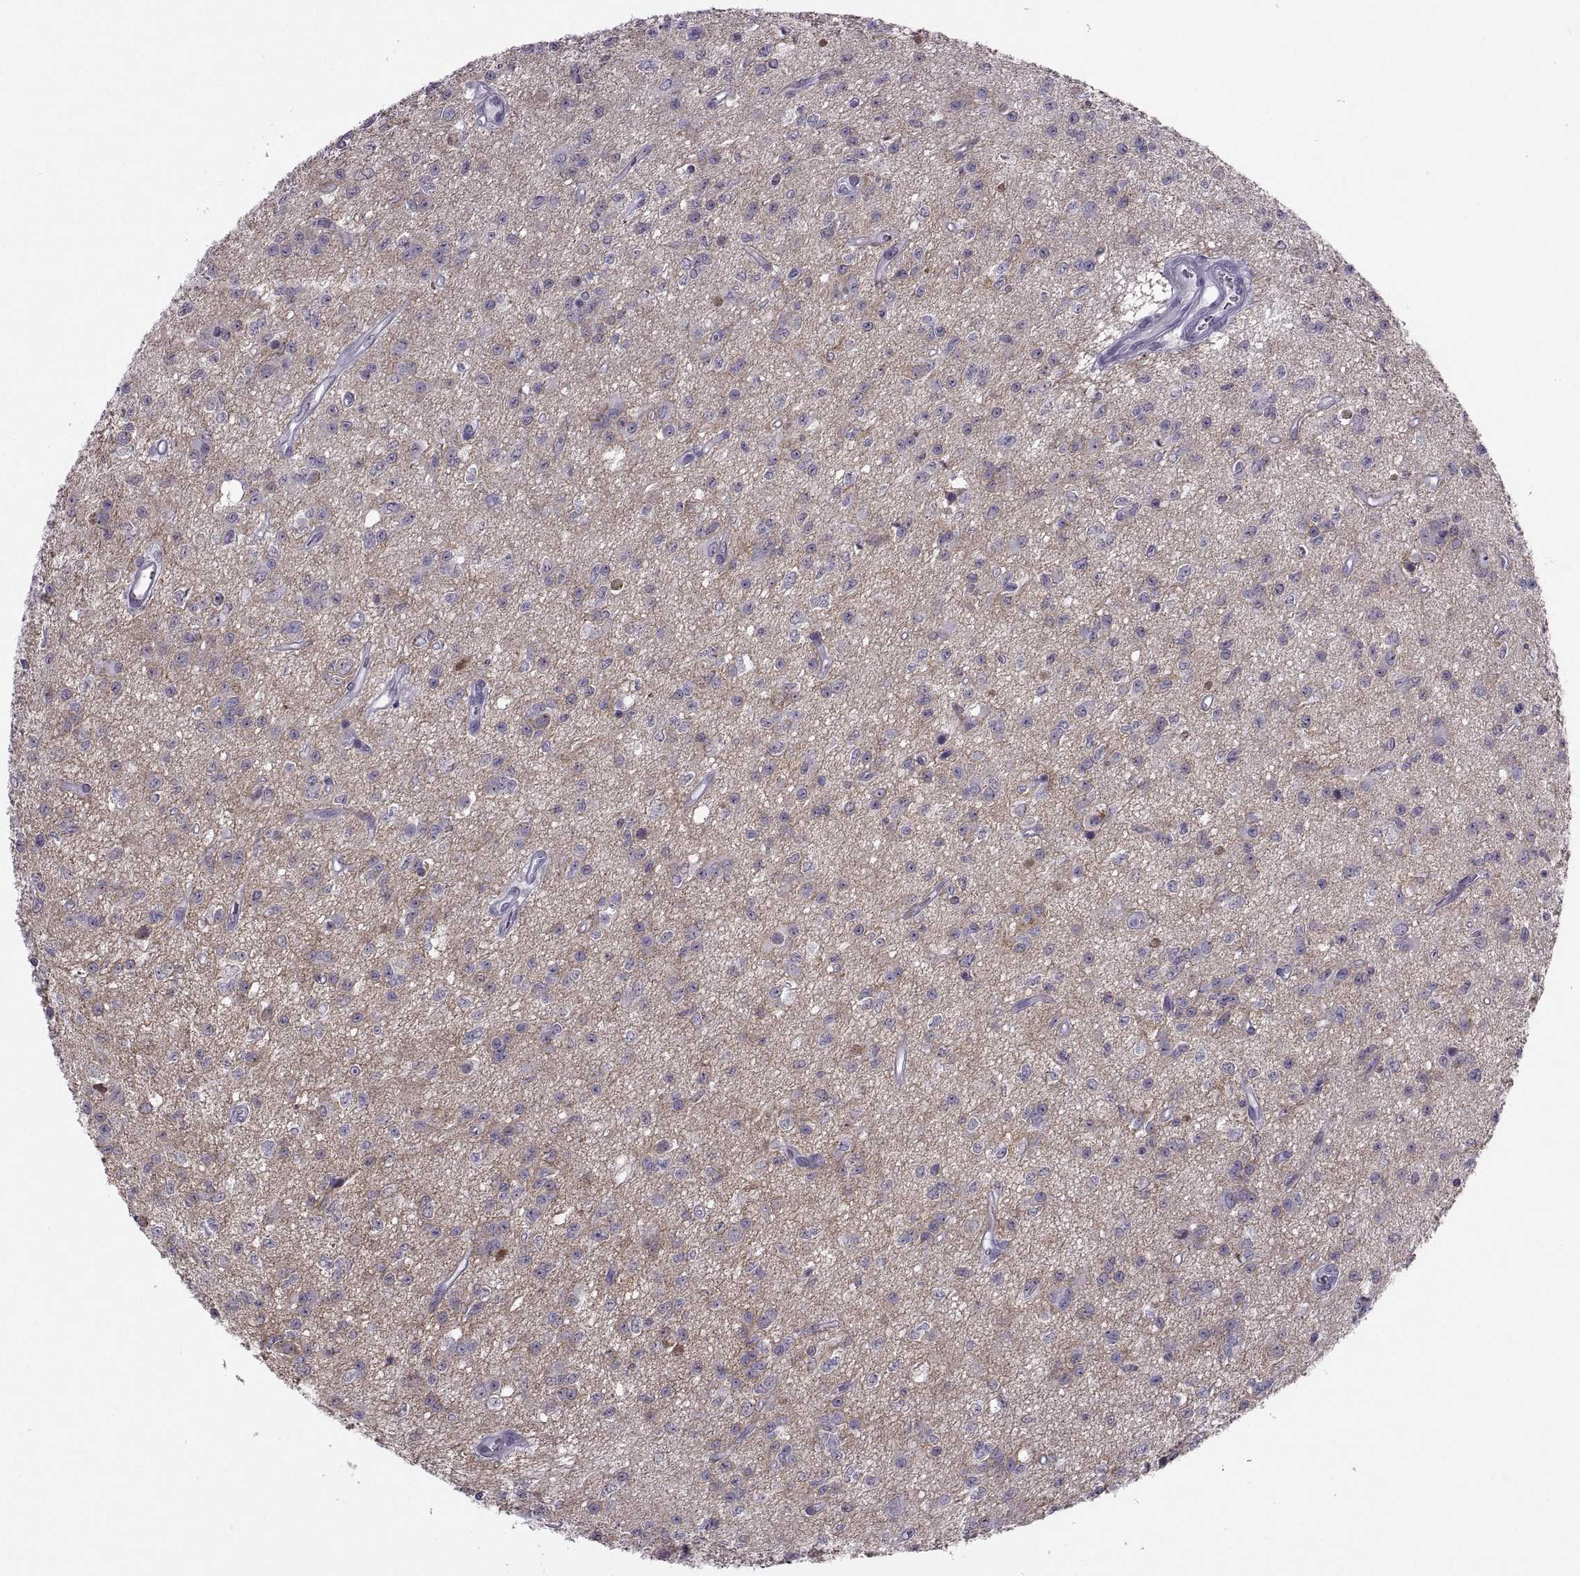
{"staining": {"intensity": "negative", "quantity": "none", "location": "none"}, "tissue": "glioma", "cell_type": "Tumor cells", "image_type": "cancer", "snomed": [{"axis": "morphology", "description": "Glioma, malignant, Low grade"}, {"axis": "topography", "description": "Brain"}], "caption": "The immunohistochemistry (IHC) image has no significant staining in tumor cells of malignant glioma (low-grade) tissue.", "gene": "ASIC2", "patient": {"sex": "female", "age": 45}}